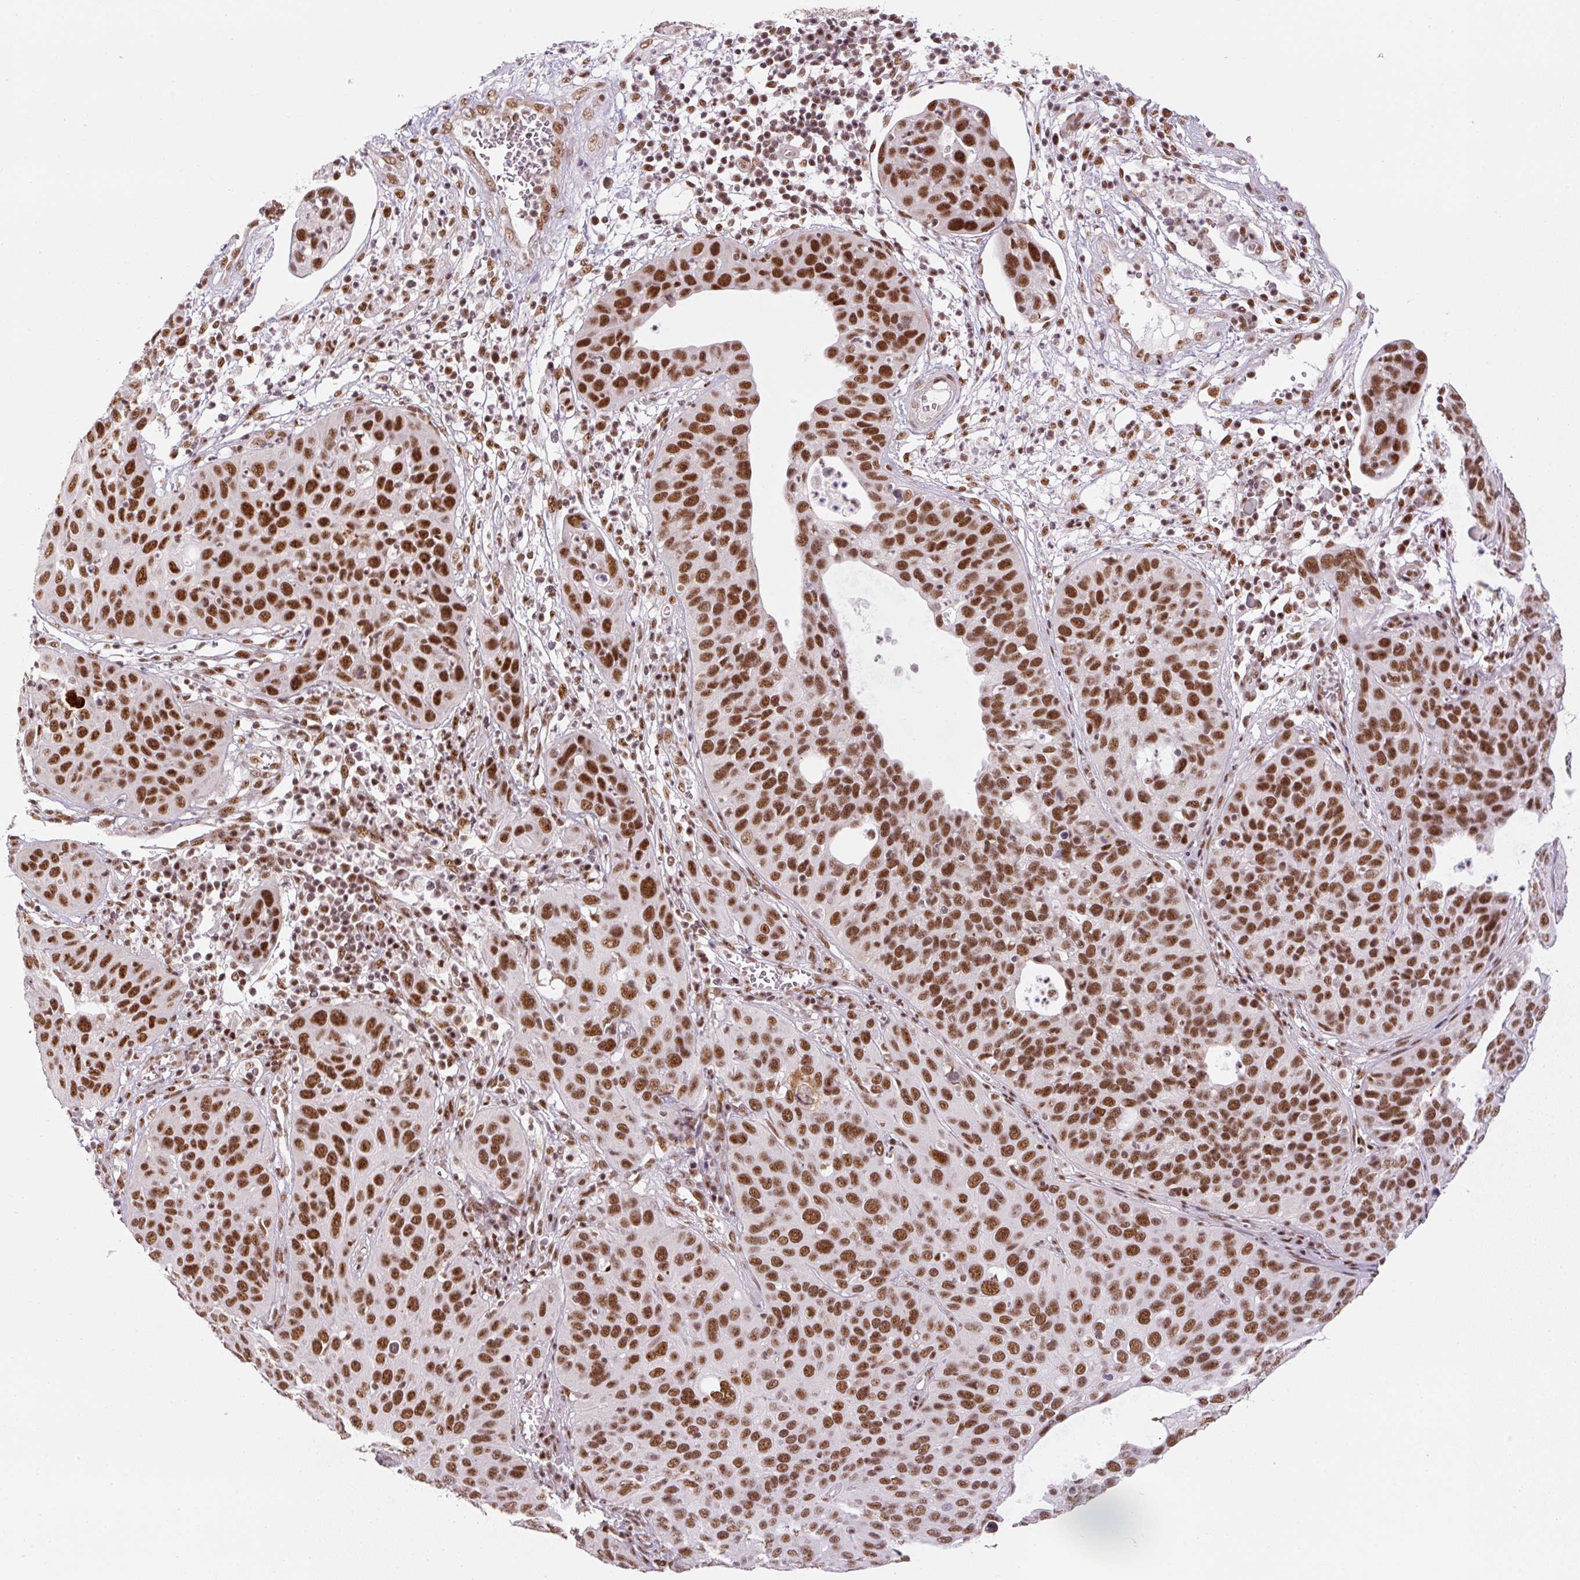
{"staining": {"intensity": "strong", "quantity": ">75%", "location": "nuclear"}, "tissue": "cervical cancer", "cell_type": "Tumor cells", "image_type": "cancer", "snomed": [{"axis": "morphology", "description": "Squamous cell carcinoma, NOS"}, {"axis": "topography", "description": "Cervix"}], "caption": "A photomicrograph showing strong nuclear expression in approximately >75% of tumor cells in cervical cancer (squamous cell carcinoma), as visualized by brown immunohistochemical staining.", "gene": "U2AF2", "patient": {"sex": "female", "age": 36}}